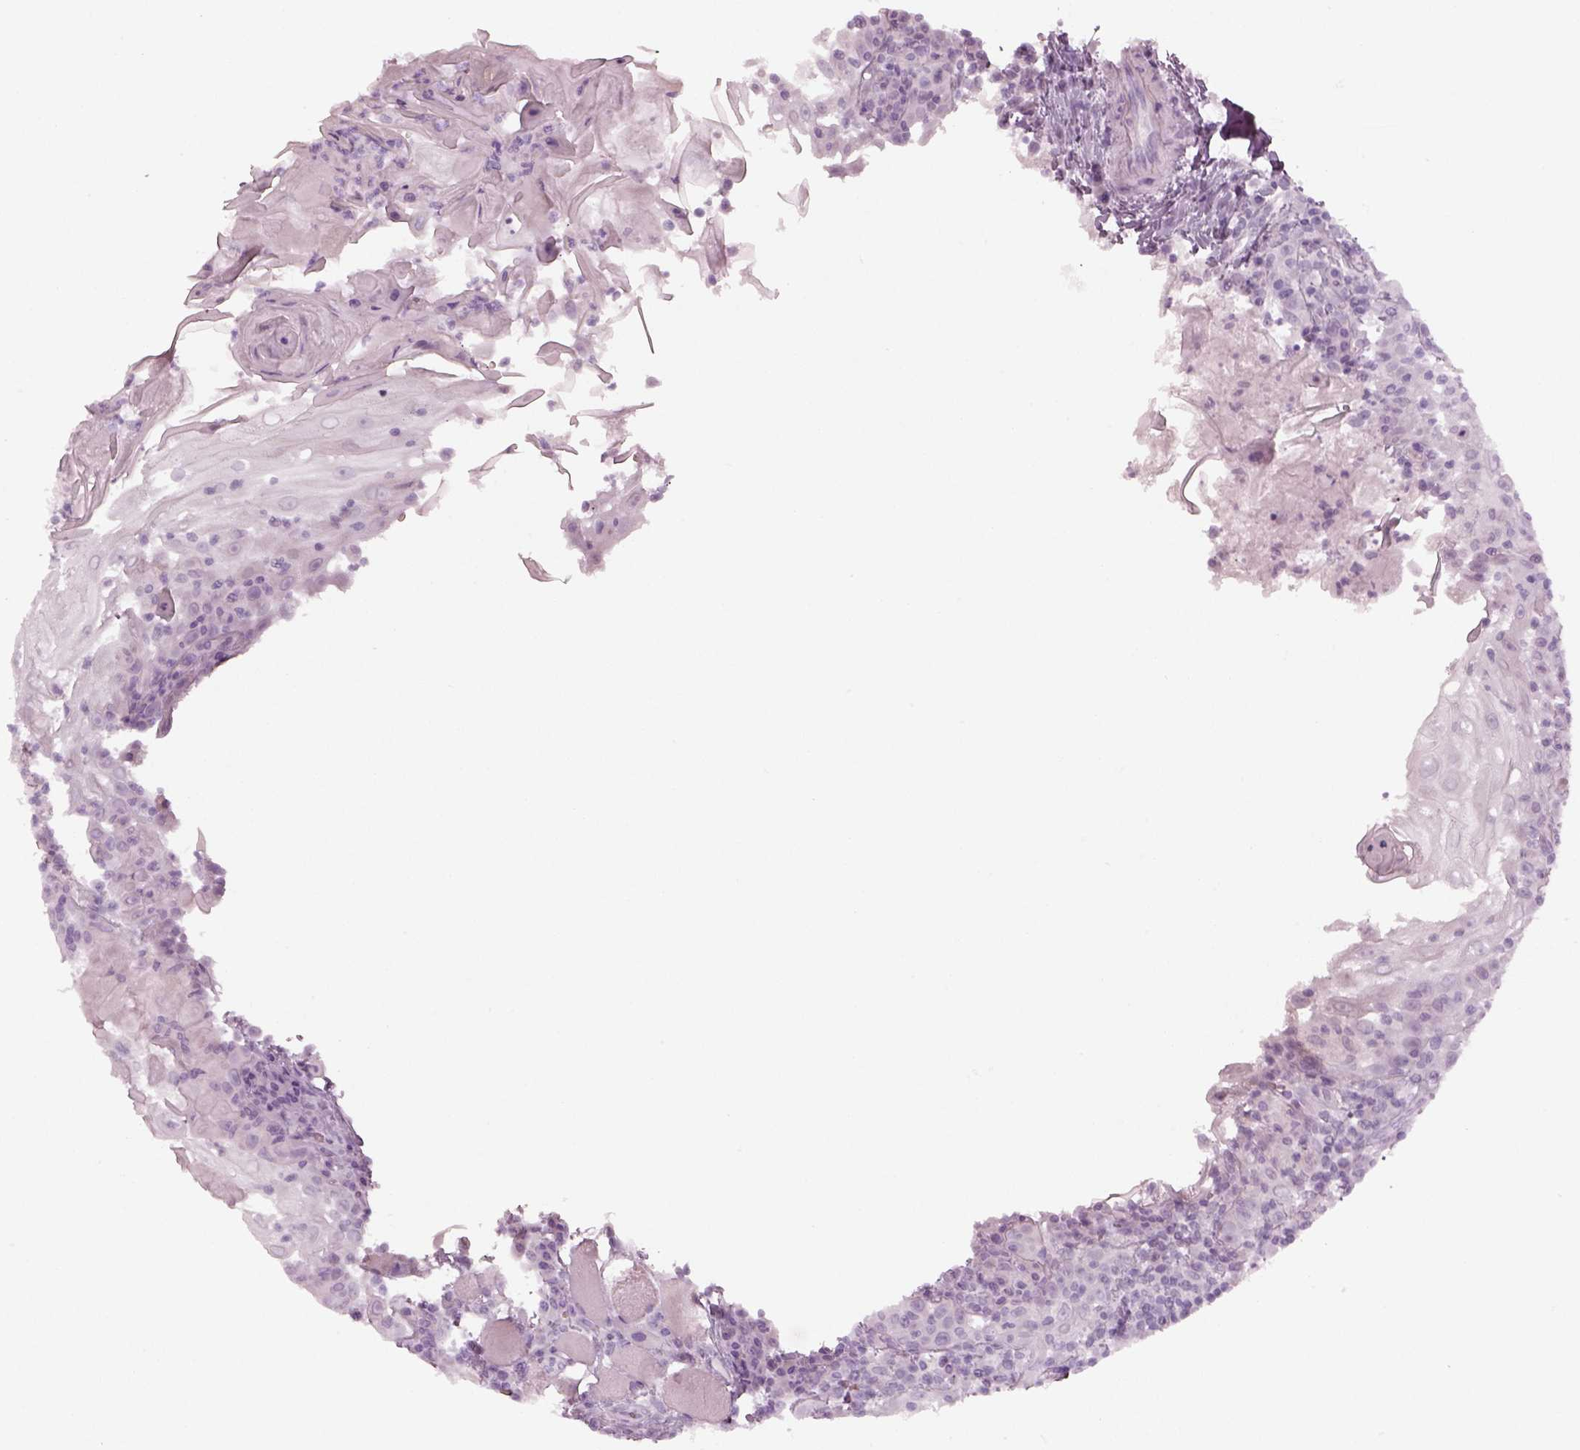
{"staining": {"intensity": "negative", "quantity": "none", "location": "none"}, "tissue": "head and neck cancer", "cell_type": "Tumor cells", "image_type": "cancer", "snomed": [{"axis": "morphology", "description": "Squamous cell carcinoma, NOS"}, {"axis": "topography", "description": "Head-Neck"}], "caption": "Immunohistochemistry (IHC) histopathology image of neoplastic tissue: human squamous cell carcinoma (head and neck) stained with DAB (3,3'-diaminobenzidine) shows no significant protein positivity in tumor cells.", "gene": "SPATA6L", "patient": {"sex": "male", "age": 52}}